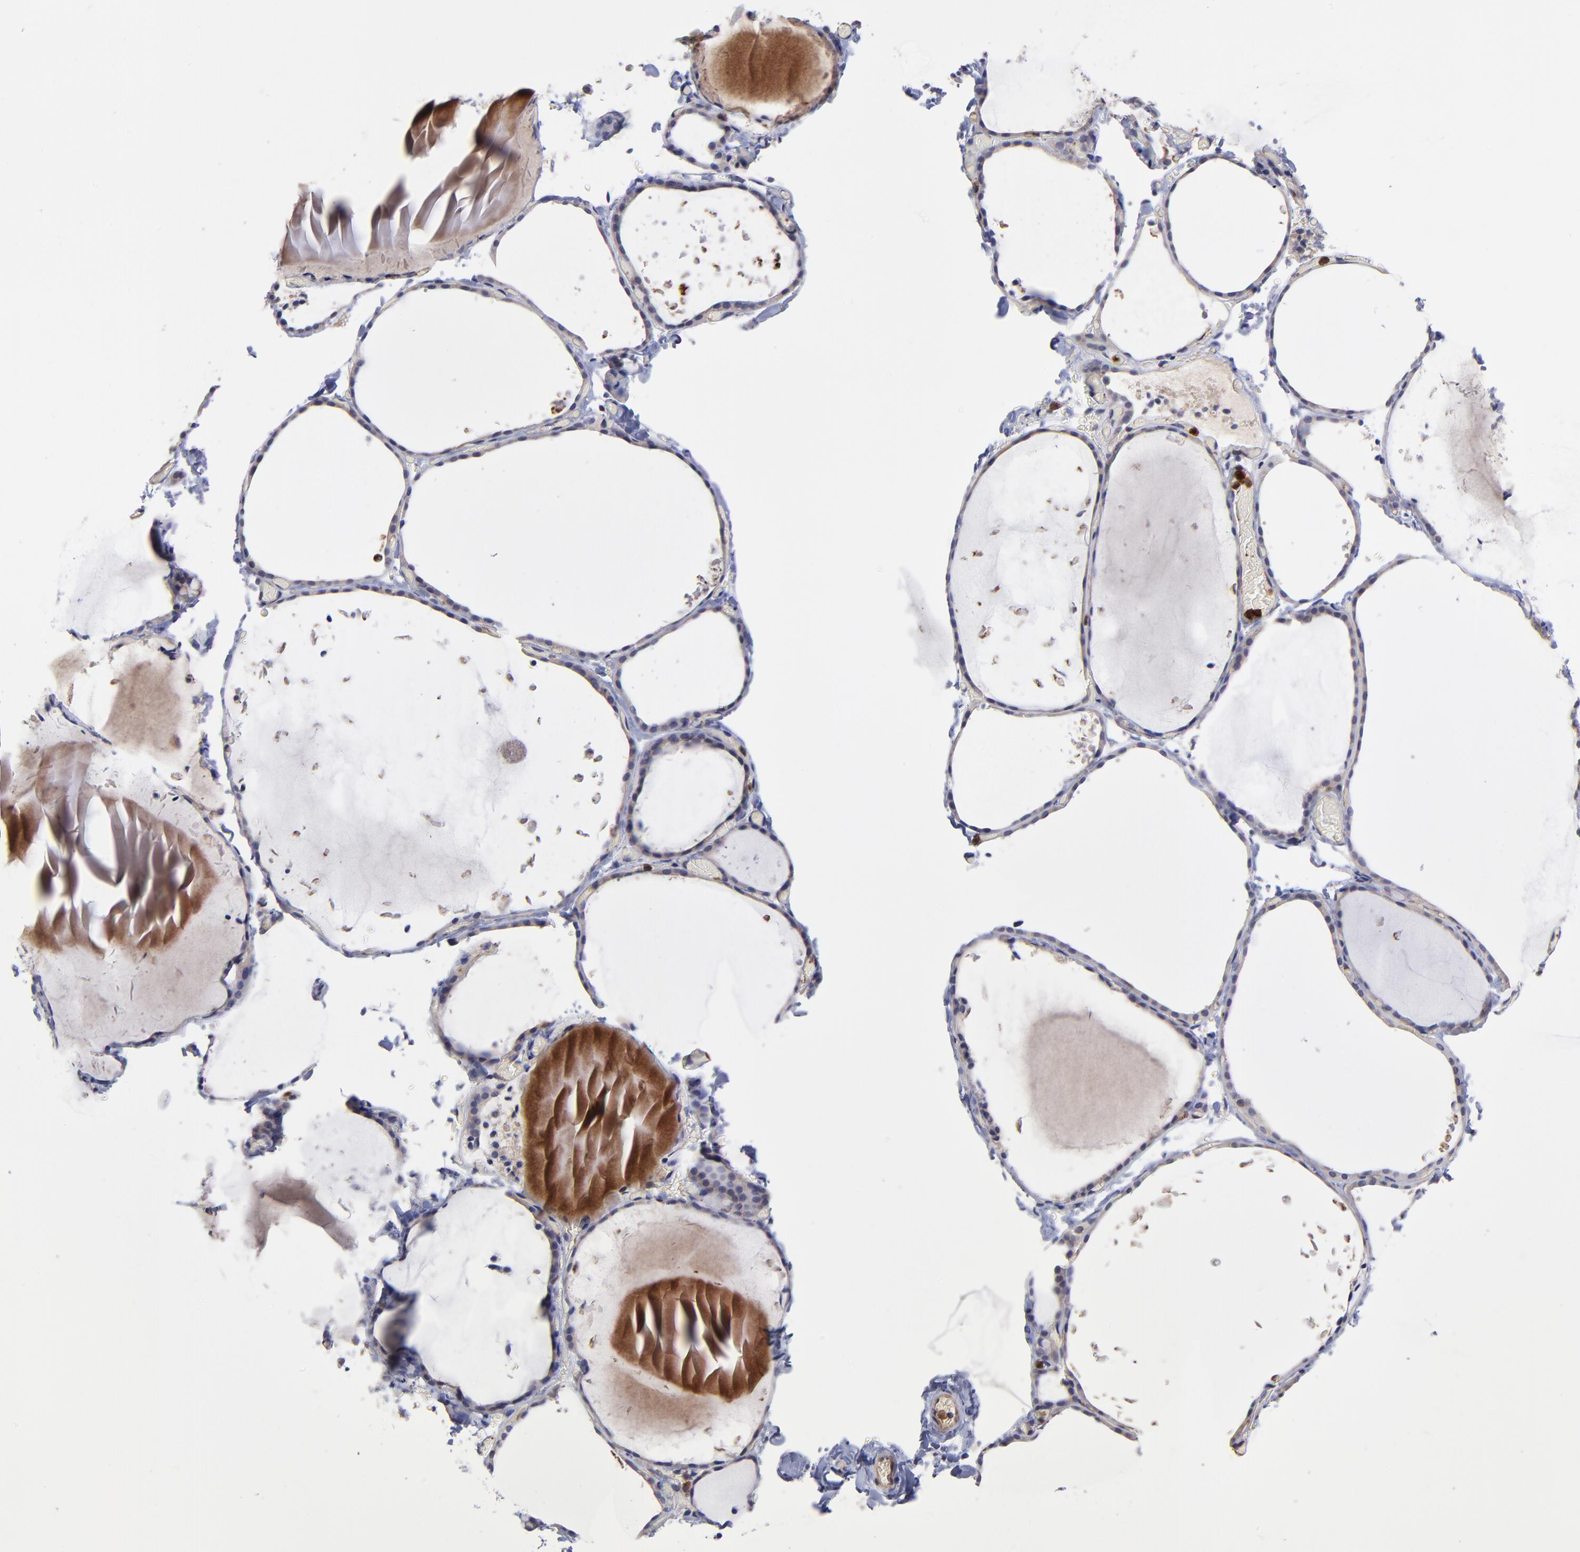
{"staining": {"intensity": "weak", "quantity": "<25%", "location": "cytoplasmic/membranous"}, "tissue": "thyroid gland", "cell_type": "Glandular cells", "image_type": "normal", "snomed": [{"axis": "morphology", "description": "Normal tissue, NOS"}, {"axis": "topography", "description": "Thyroid gland"}], "caption": "This histopathology image is of unremarkable thyroid gland stained with immunohistochemistry to label a protein in brown with the nuclei are counter-stained blue. There is no staining in glandular cells.", "gene": "ASB7", "patient": {"sex": "female", "age": 22}}